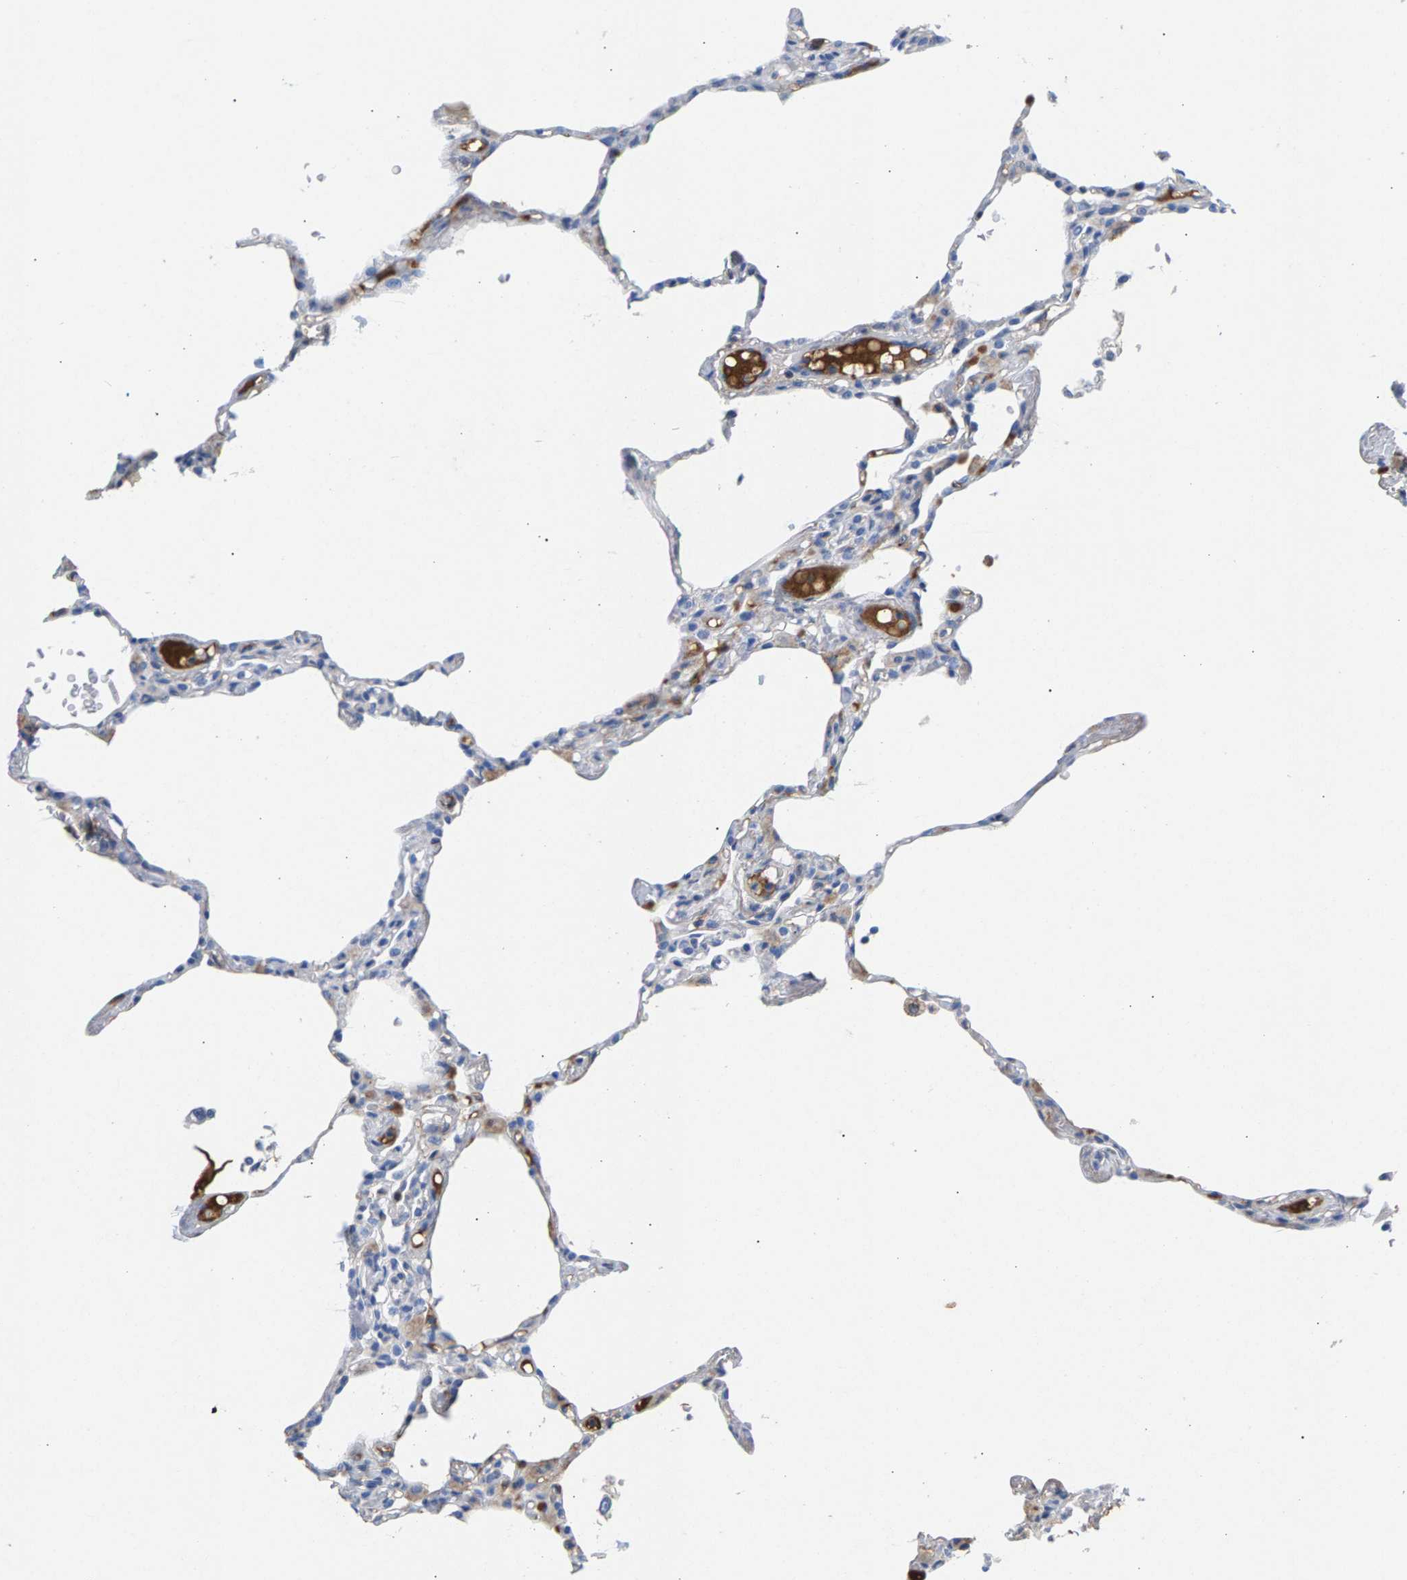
{"staining": {"intensity": "negative", "quantity": "none", "location": "none"}, "tissue": "lung", "cell_type": "Alveolar cells", "image_type": "normal", "snomed": [{"axis": "morphology", "description": "Normal tissue, NOS"}, {"axis": "topography", "description": "Lung"}], "caption": "This is an immunohistochemistry (IHC) micrograph of unremarkable human lung. There is no staining in alveolar cells.", "gene": "APOH", "patient": {"sex": "female", "age": 49}}